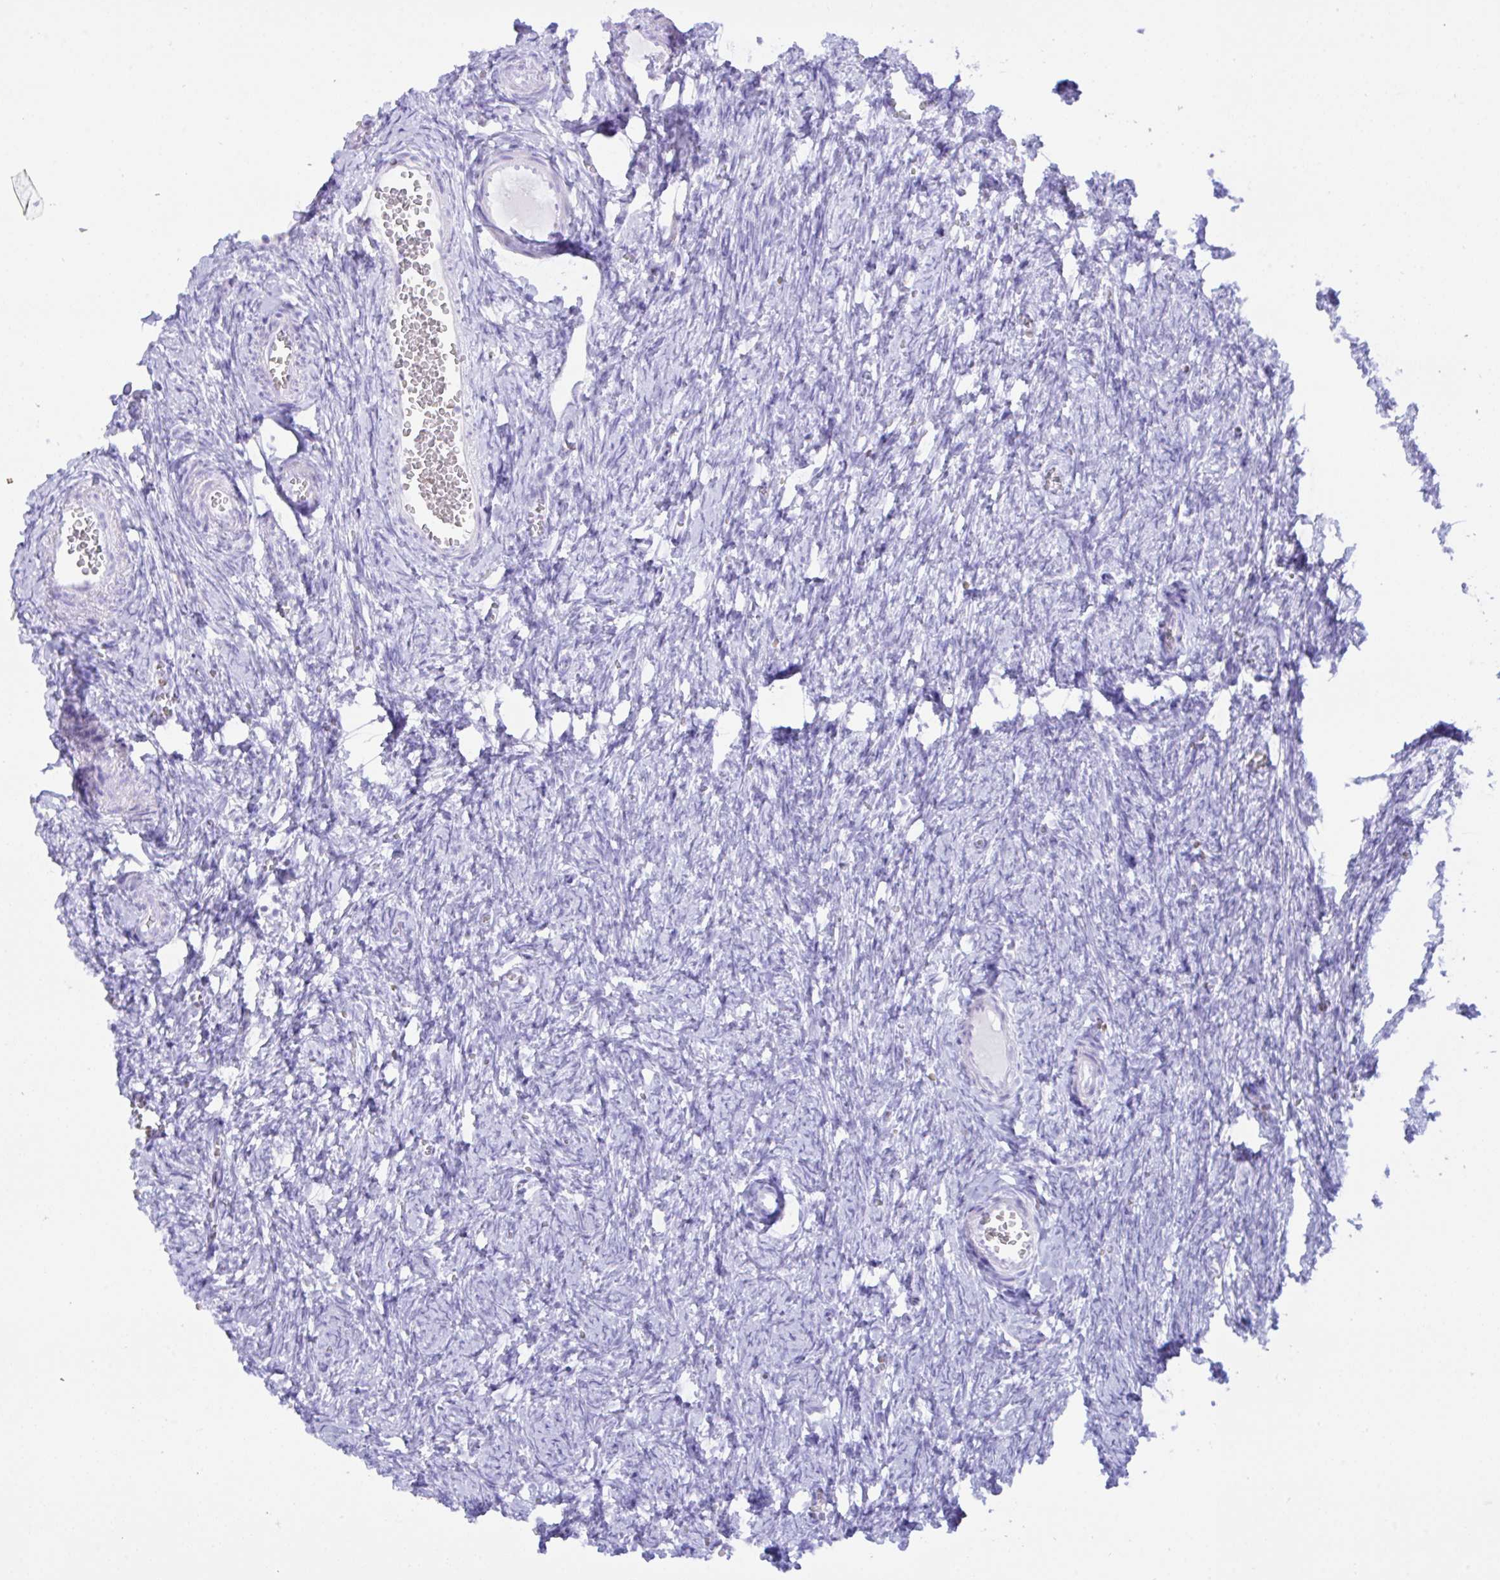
{"staining": {"intensity": "negative", "quantity": "none", "location": "none"}, "tissue": "ovary", "cell_type": "Follicle cells", "image_type": "normal", "snomed": [{"axis": "morphology", "description": "Normal tissue, NOS"}, {"axis": "topography", "description": "Ovary"}], "caption": "Image shows no significant protein expression in follicle cells of benign ovary. Brightfield microscopy of immunohistochemistry stained with DAB (3,3'-diaminobenzidine) (brown) and hematoxylin (blue), captured at high magnification.", "gene": "SEL1L2", "patient": {"sex": "female", "age": 41}}